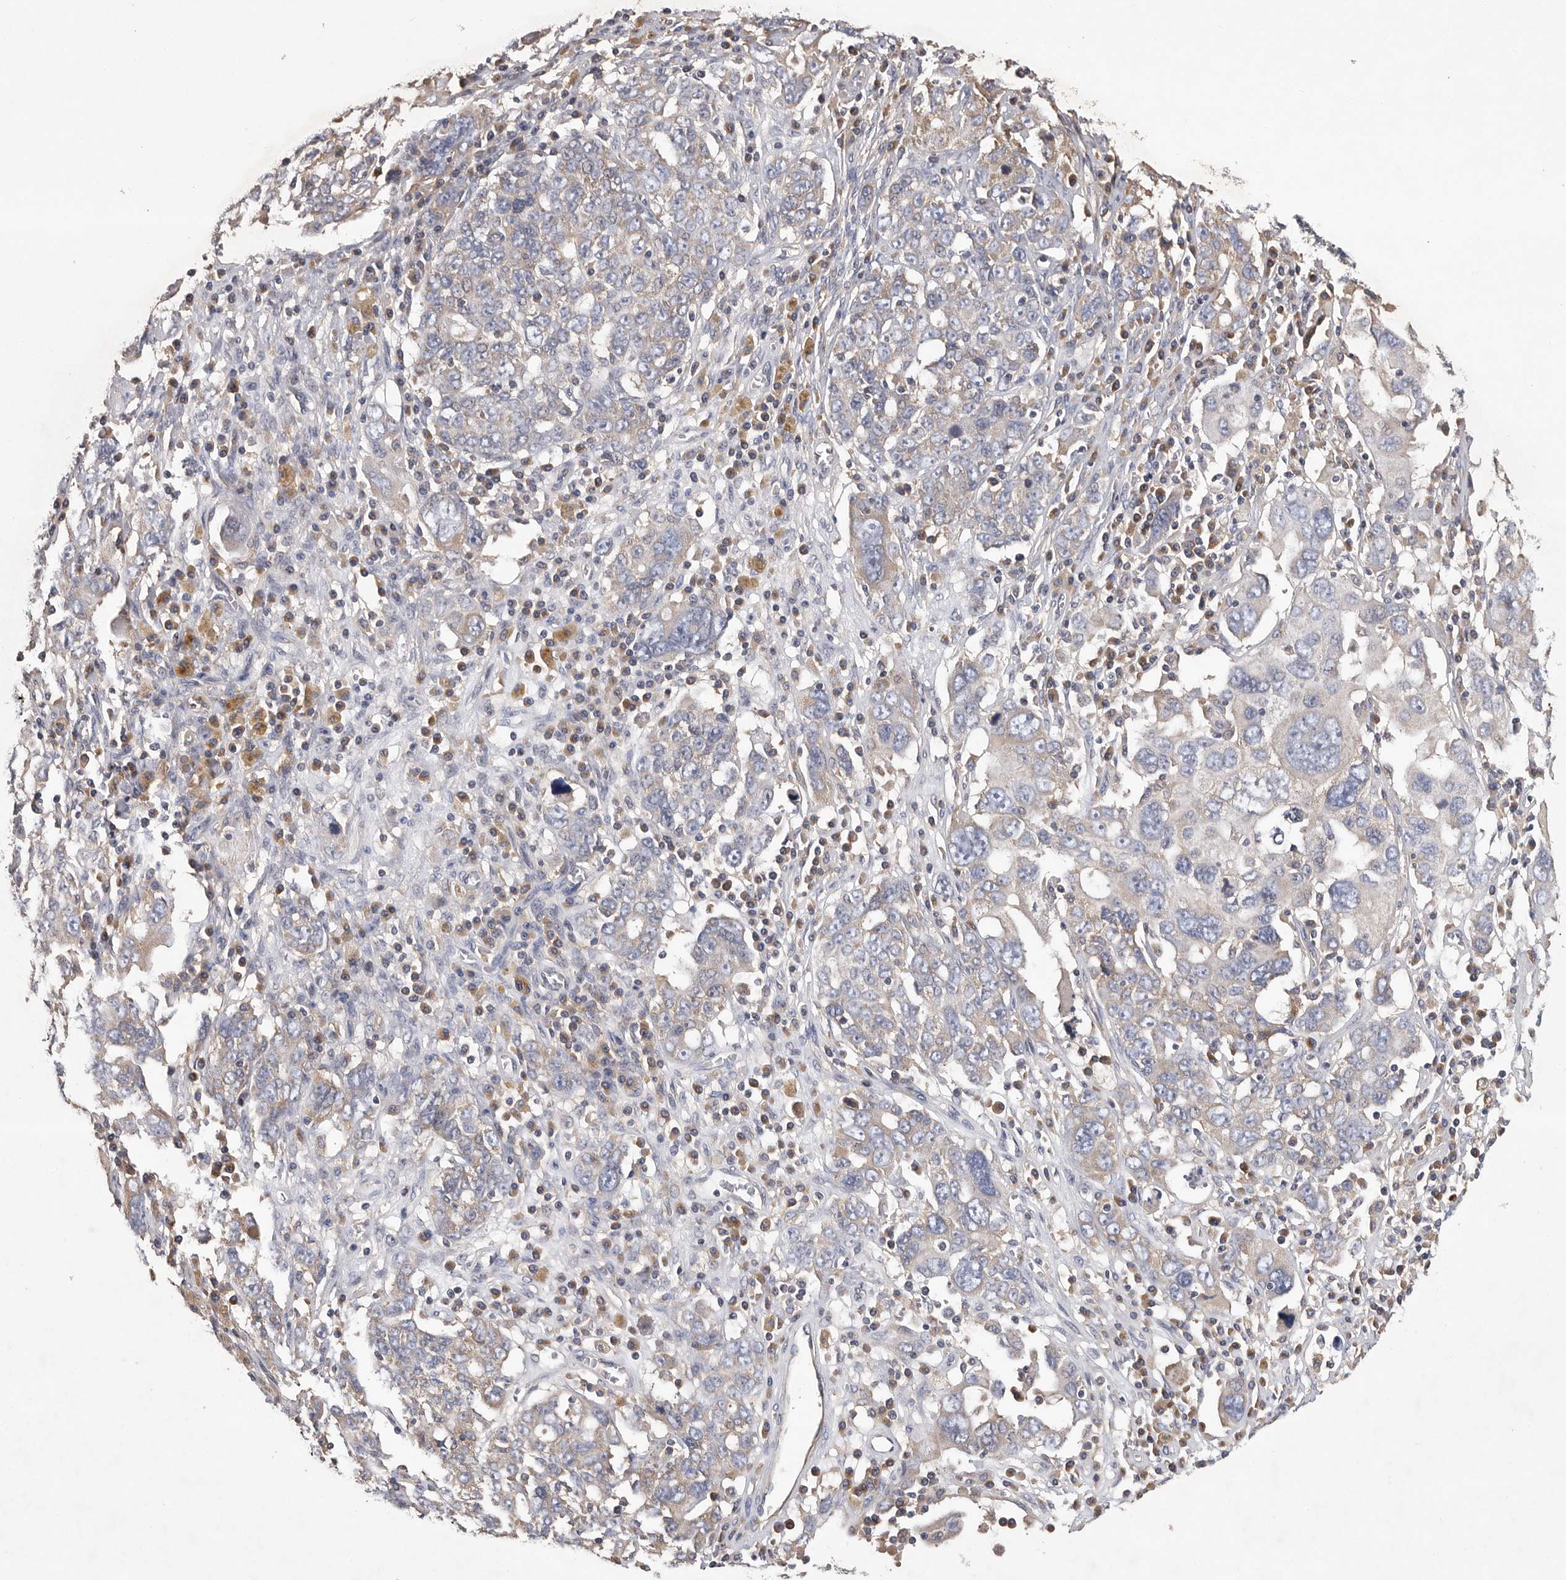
{"staining": {"intensity": "negative", "quantity": "none", "location": "none"}, "tissue": "ovarian cancer", "cell_type": "Tumor cells", "image_type": "cancer", "snomed": [{"axis": "morphology", "description": "Carcinoma, endometroid"}, {"axis": "topography", "description": "Ovary"}], "caption": "An image of ovarian cancer (endometroid carcinoma) stained for a protein displays no brown staining in tumor cells.", "gene": "OXR1", "patient": {"sex": "female", "age": 62}}